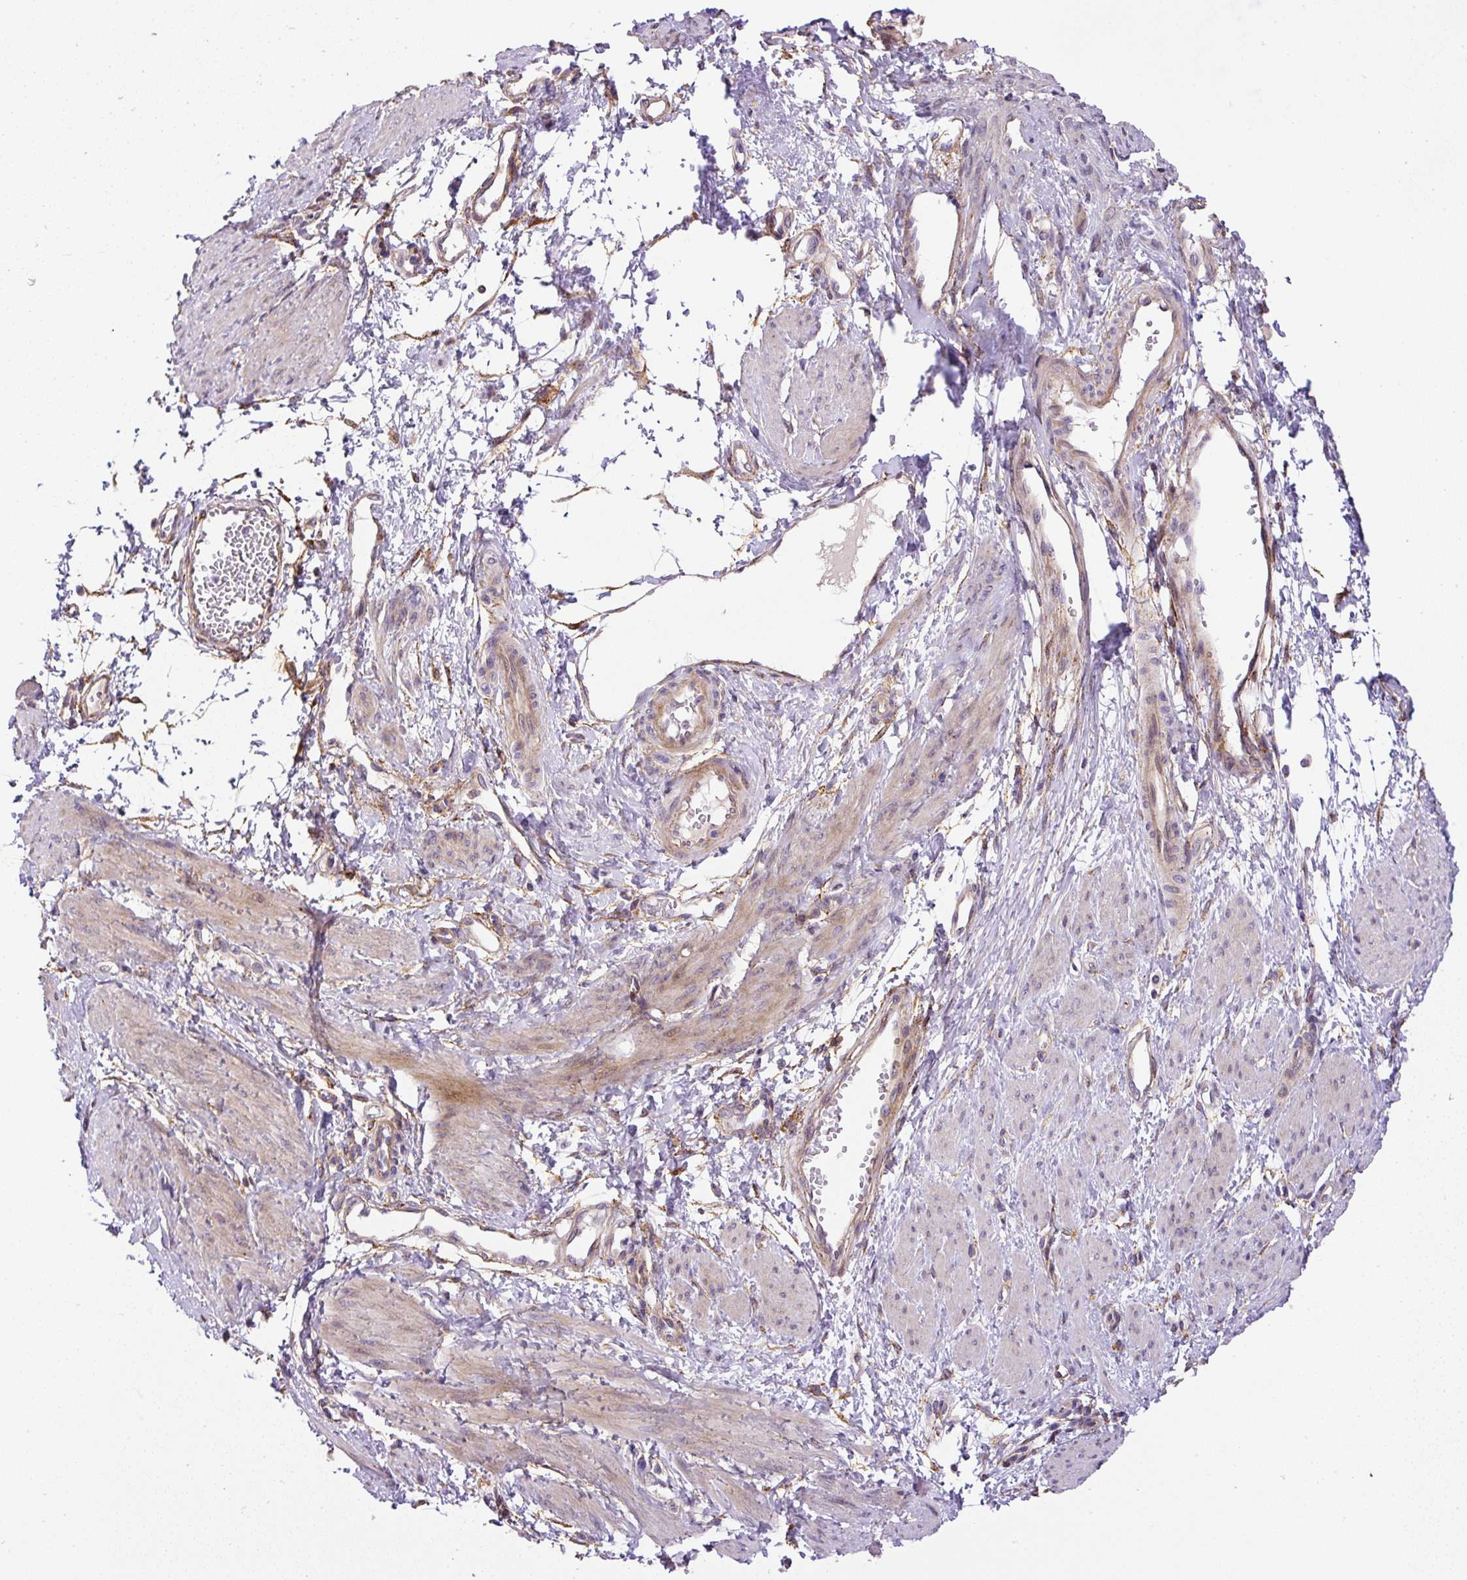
{"staining": {"intensity": "weak", "quantity": "25%-75%", "location": "cytoplasmic/membranous"}, "tissue": "smooth muscle", "cell_type": "Smooth muscle cells", "image_type": "normal", "snomed": [{"axis": "morphology", "description": "Normal tissue, NOS"}, {"axis": "topography", "description": "Smooth muscle"}, {"axis": "topography", "description": "Uterus"}], "caption": "Protein analysis of unremarkable smooth muscle demonstrates weak cytoplasmic/membranous expression in about 25%-75% of smooth muscle cells.", "gene": "RNF170", "patient": {"sex": "female", "age": 39}}